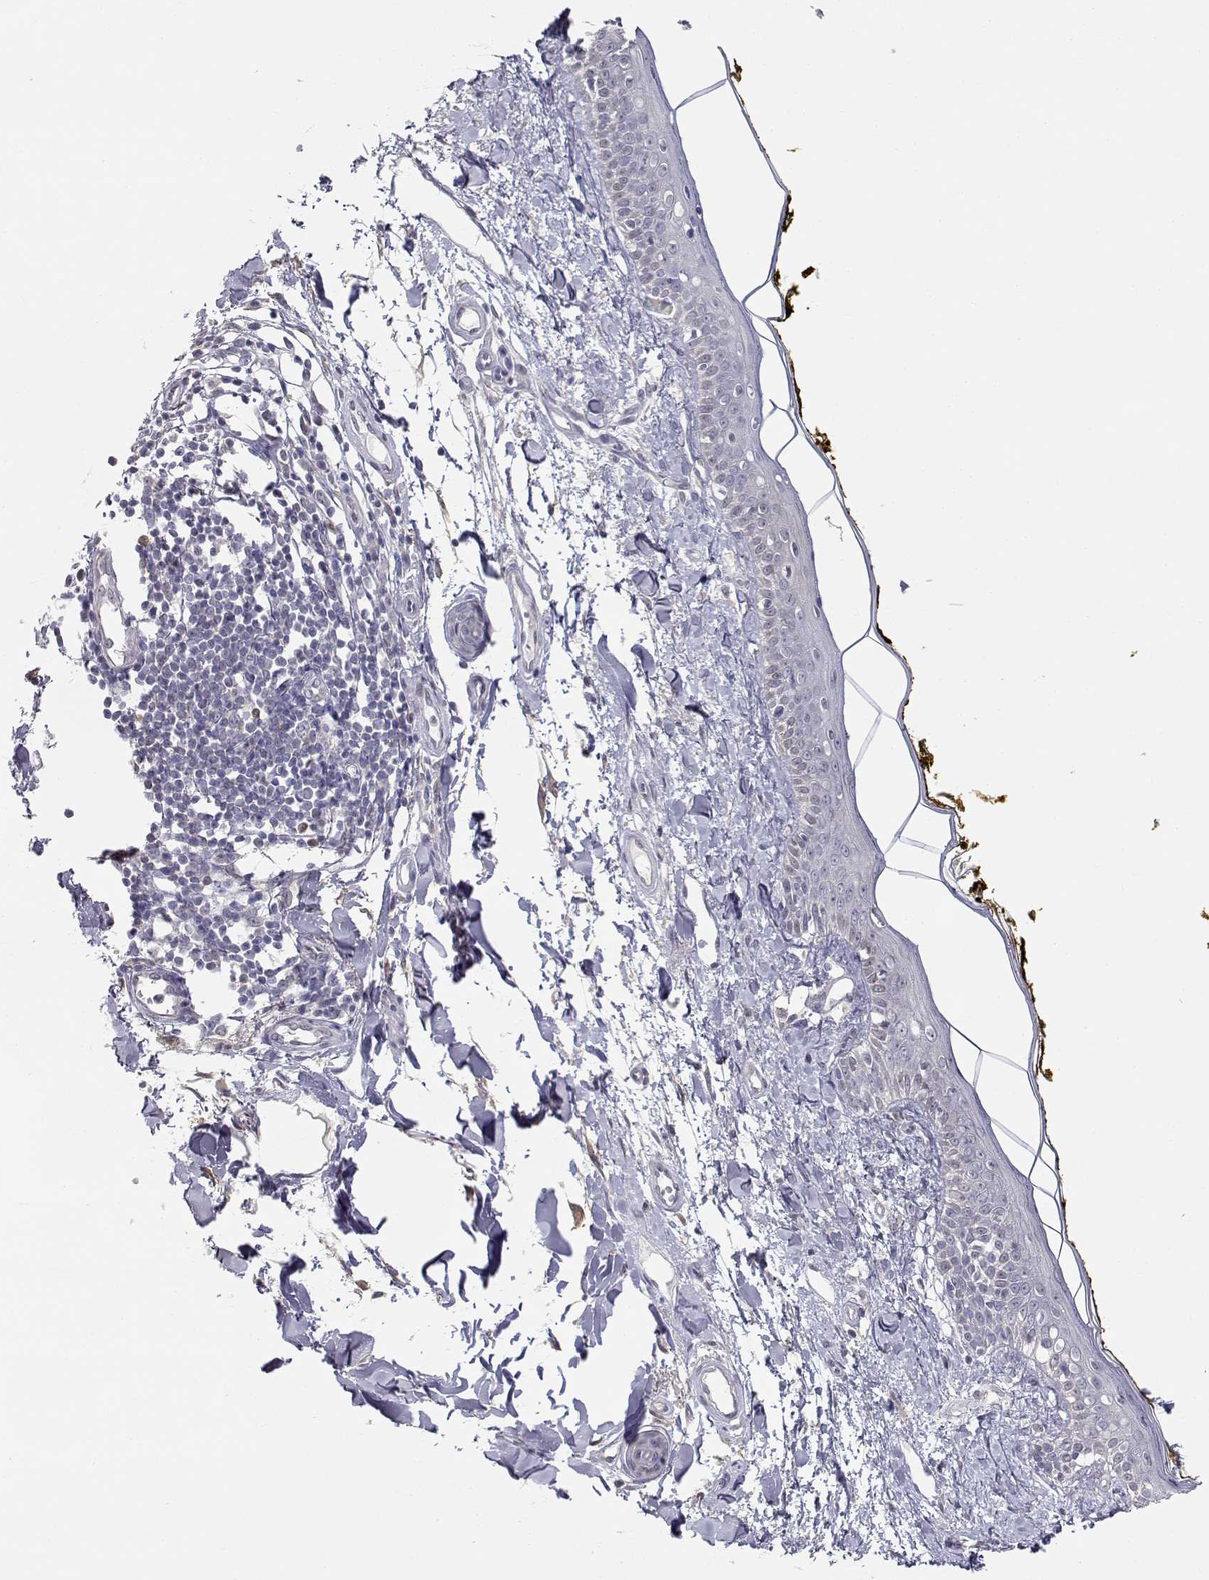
{"staining": {"intensity": "negative", "quantity": "none", "location": "none"}, "tissue": "skin", "cell_type": "Fibroblasts", "image_type": "normal", "snomed": [{"axis": "morphology", "description": "Normal tissue, NOS"}, {"axis": "topography", "description": "Skin"}], "caption": "Normal skin was stained to show a protein in brown. There is no significant expression in fibroblasts. The staining was performed using DAB to visualize the protein expression in brown, while the nuclei were stained in blue with hematoxylin (Magnification: 20x).", "gene": "ADA", "patient": {"sex": "male", "age": 76}}